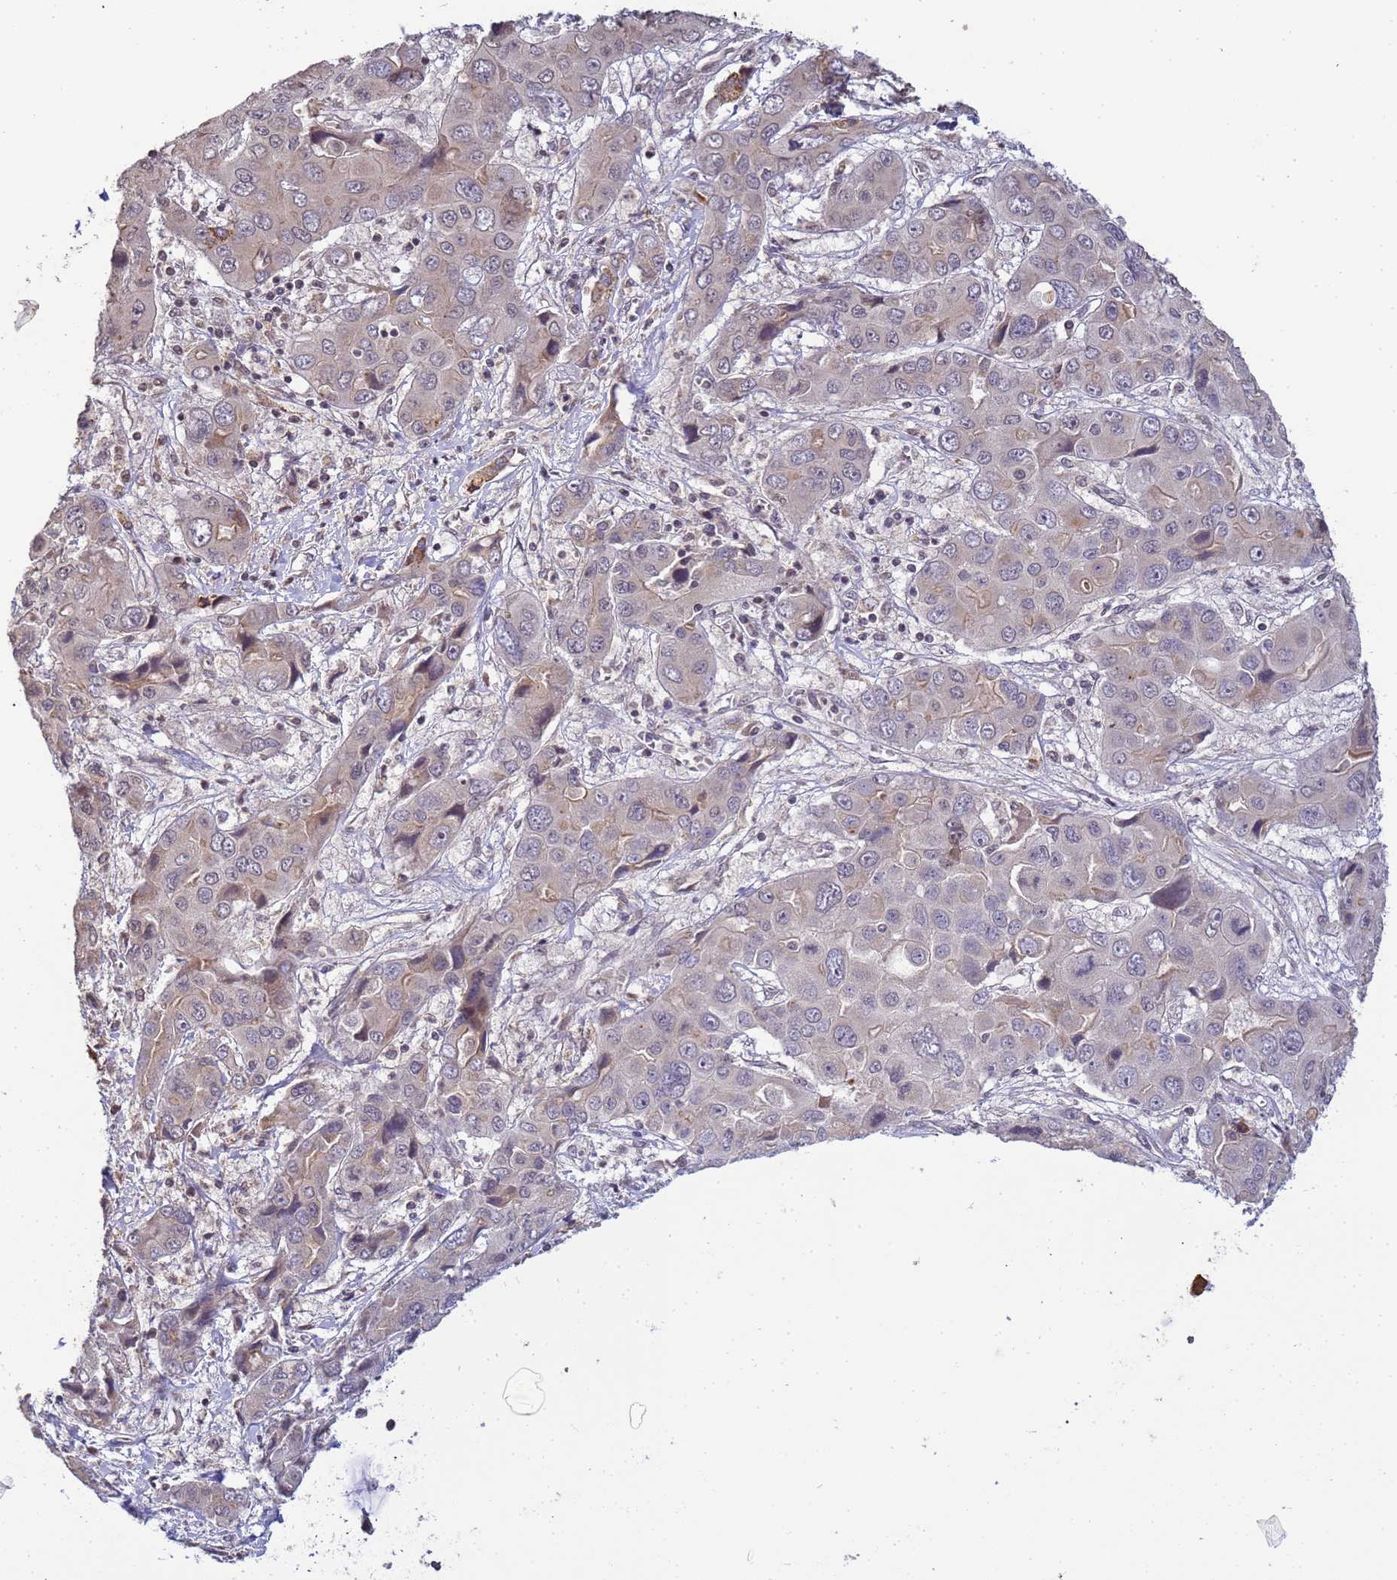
{"staining": {"intensity": "negative", "quantity": "none", "location": "none"}, "tissue": "liver cancer", "cell_type": "Tumor cells", "image_type": "cancer", "snomed": [{"axis": "morphology", "description": "Cholangiocarcinoma"}, {"axis": "topography", "description": "Liver"}], "caption": "An IHC histopathology image of liver cancer is shown. There is no staining in tumor cells of liver cancer.", "gene": "MYL7", "patient": {"sex": "male", "age": 67}}